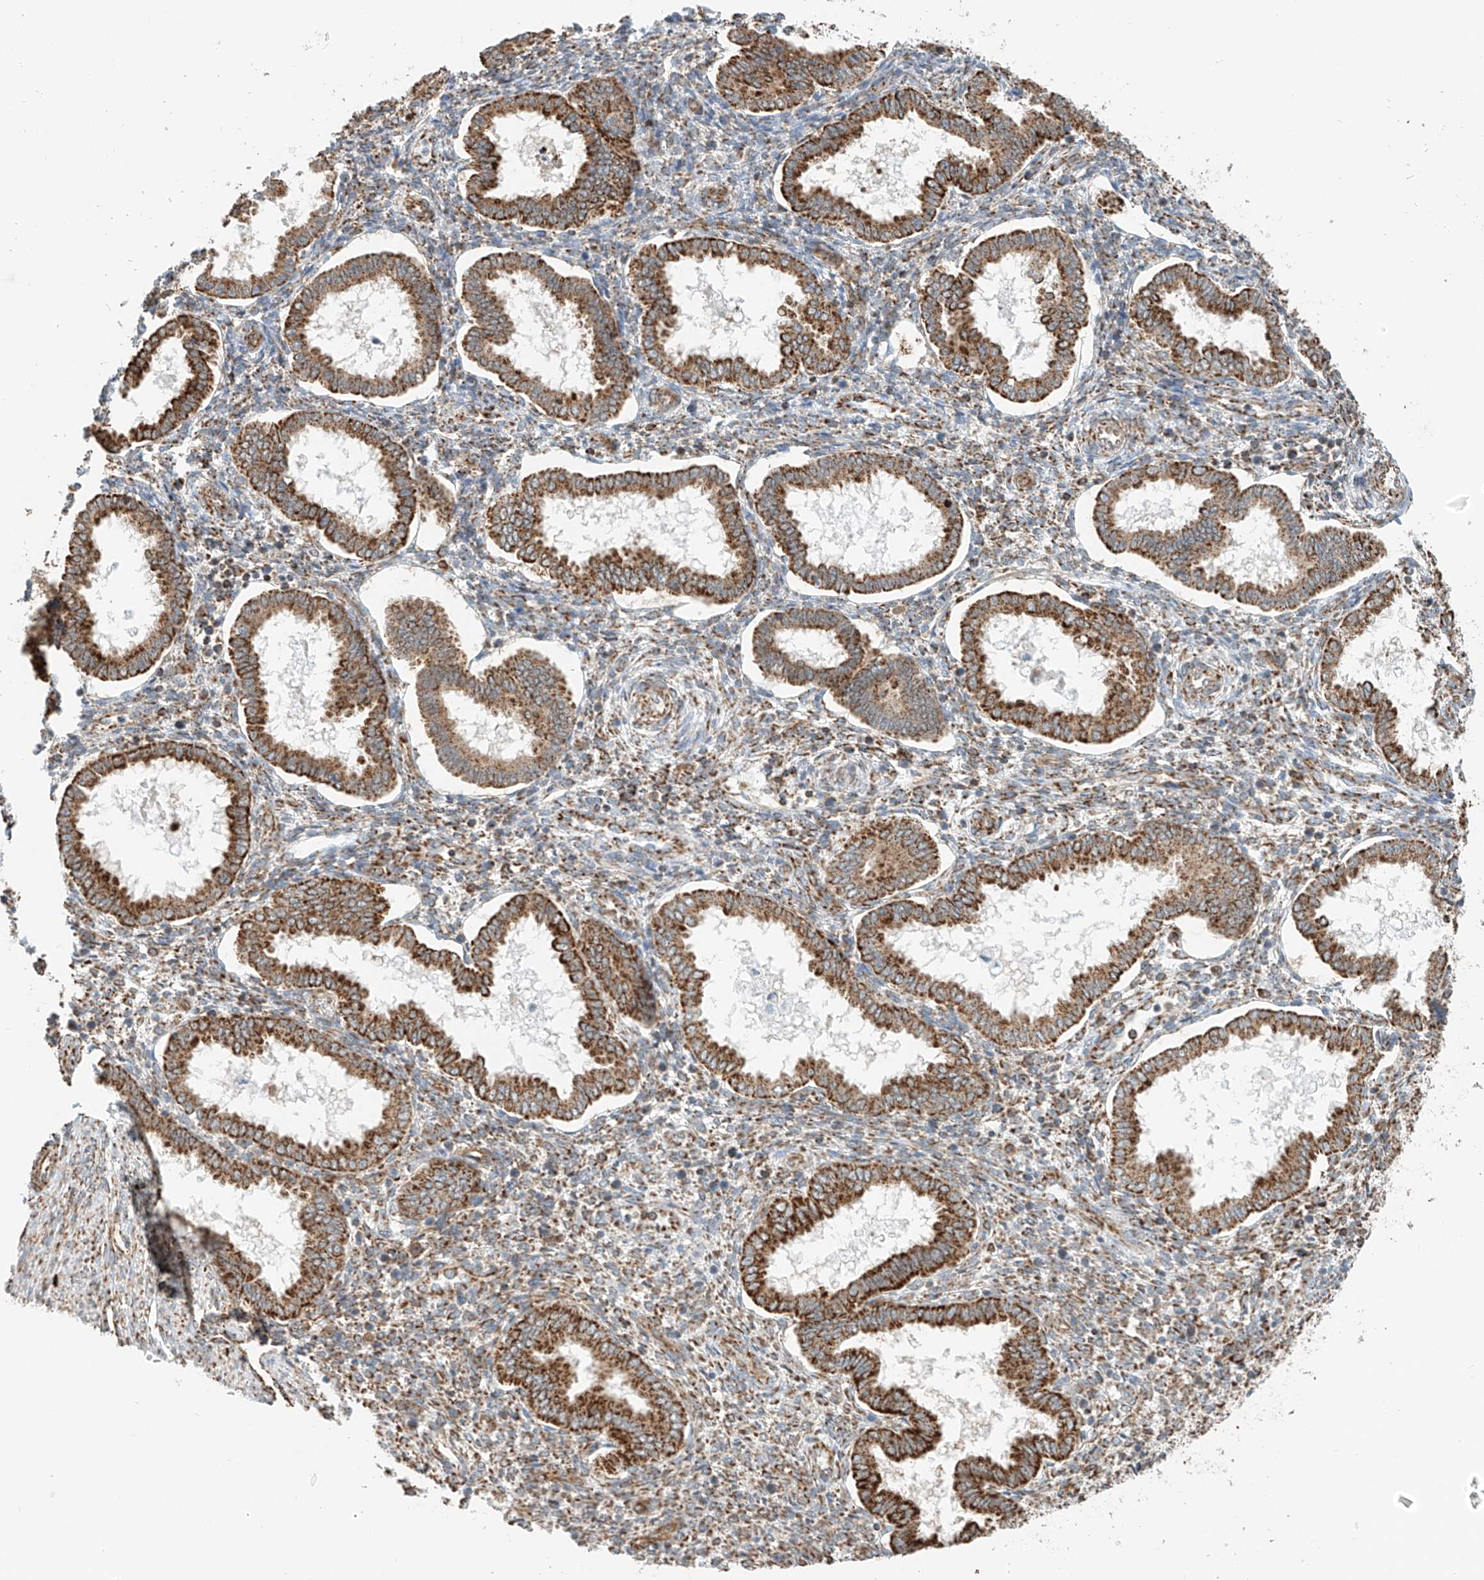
{"staining": {"intensity": "weak", "quantity": "25%-75%", "location": "cytoplasmic/membranous"}, "tissue": "endometrium", "cell_type": "Cells in endometrial stroma", "image_type": "normal", "snomed": [{"axis": "morphology", "description": "Normal tissue, NOS"}, {"axis": "topography", "description": "Endometrium"}], "caption": "A low amount of weak cytoplasmic/membranous staining is identified in approximately 25%-75% of cells in endometrial stroma in unremarkable endometrium. The staining was performed using DAB, with brown indicating positive protein expression. Nuclei are stained blue with hematoxylin.", "gene": "PPA2", "patient": {"sex": "female", "age": 24}}